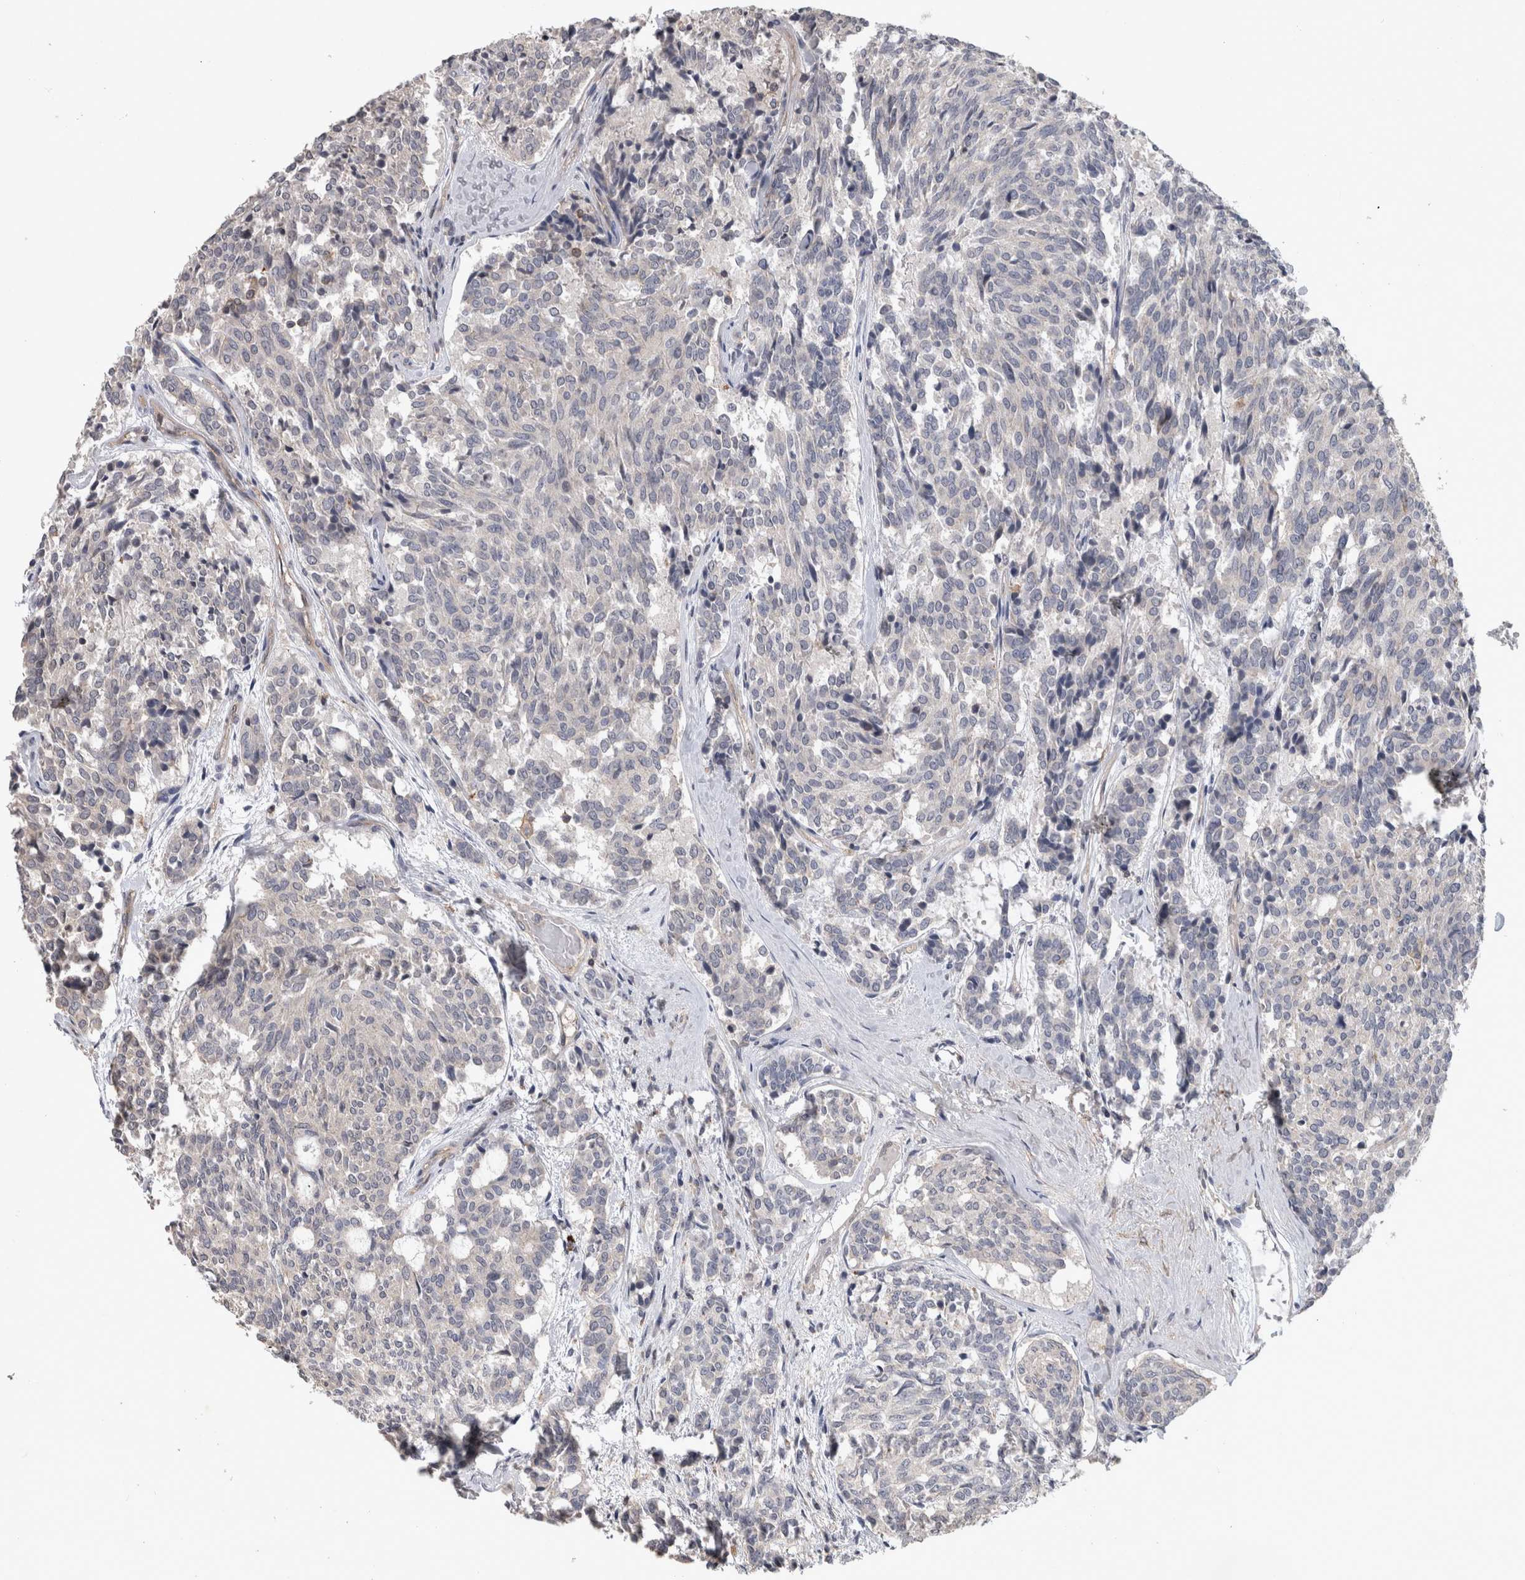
{"staining": {"intensity": "negative", "quantity": "none", "location": "none"}, "tissue": "carcinoid", "cell_type": "Tumor cells", "image_type": "cancer", "snomed": [{"axis": "morphology", "description": "Carcinoid, malignant, NOS"}, {"axis": "topography", "description": "Pancreas"}], "caption": "Micrograph shows no significant protein positivity in tumor cells of carcinoid.", "gene": "SPATA48", "patient": {"sex": "female", "age": 54}}